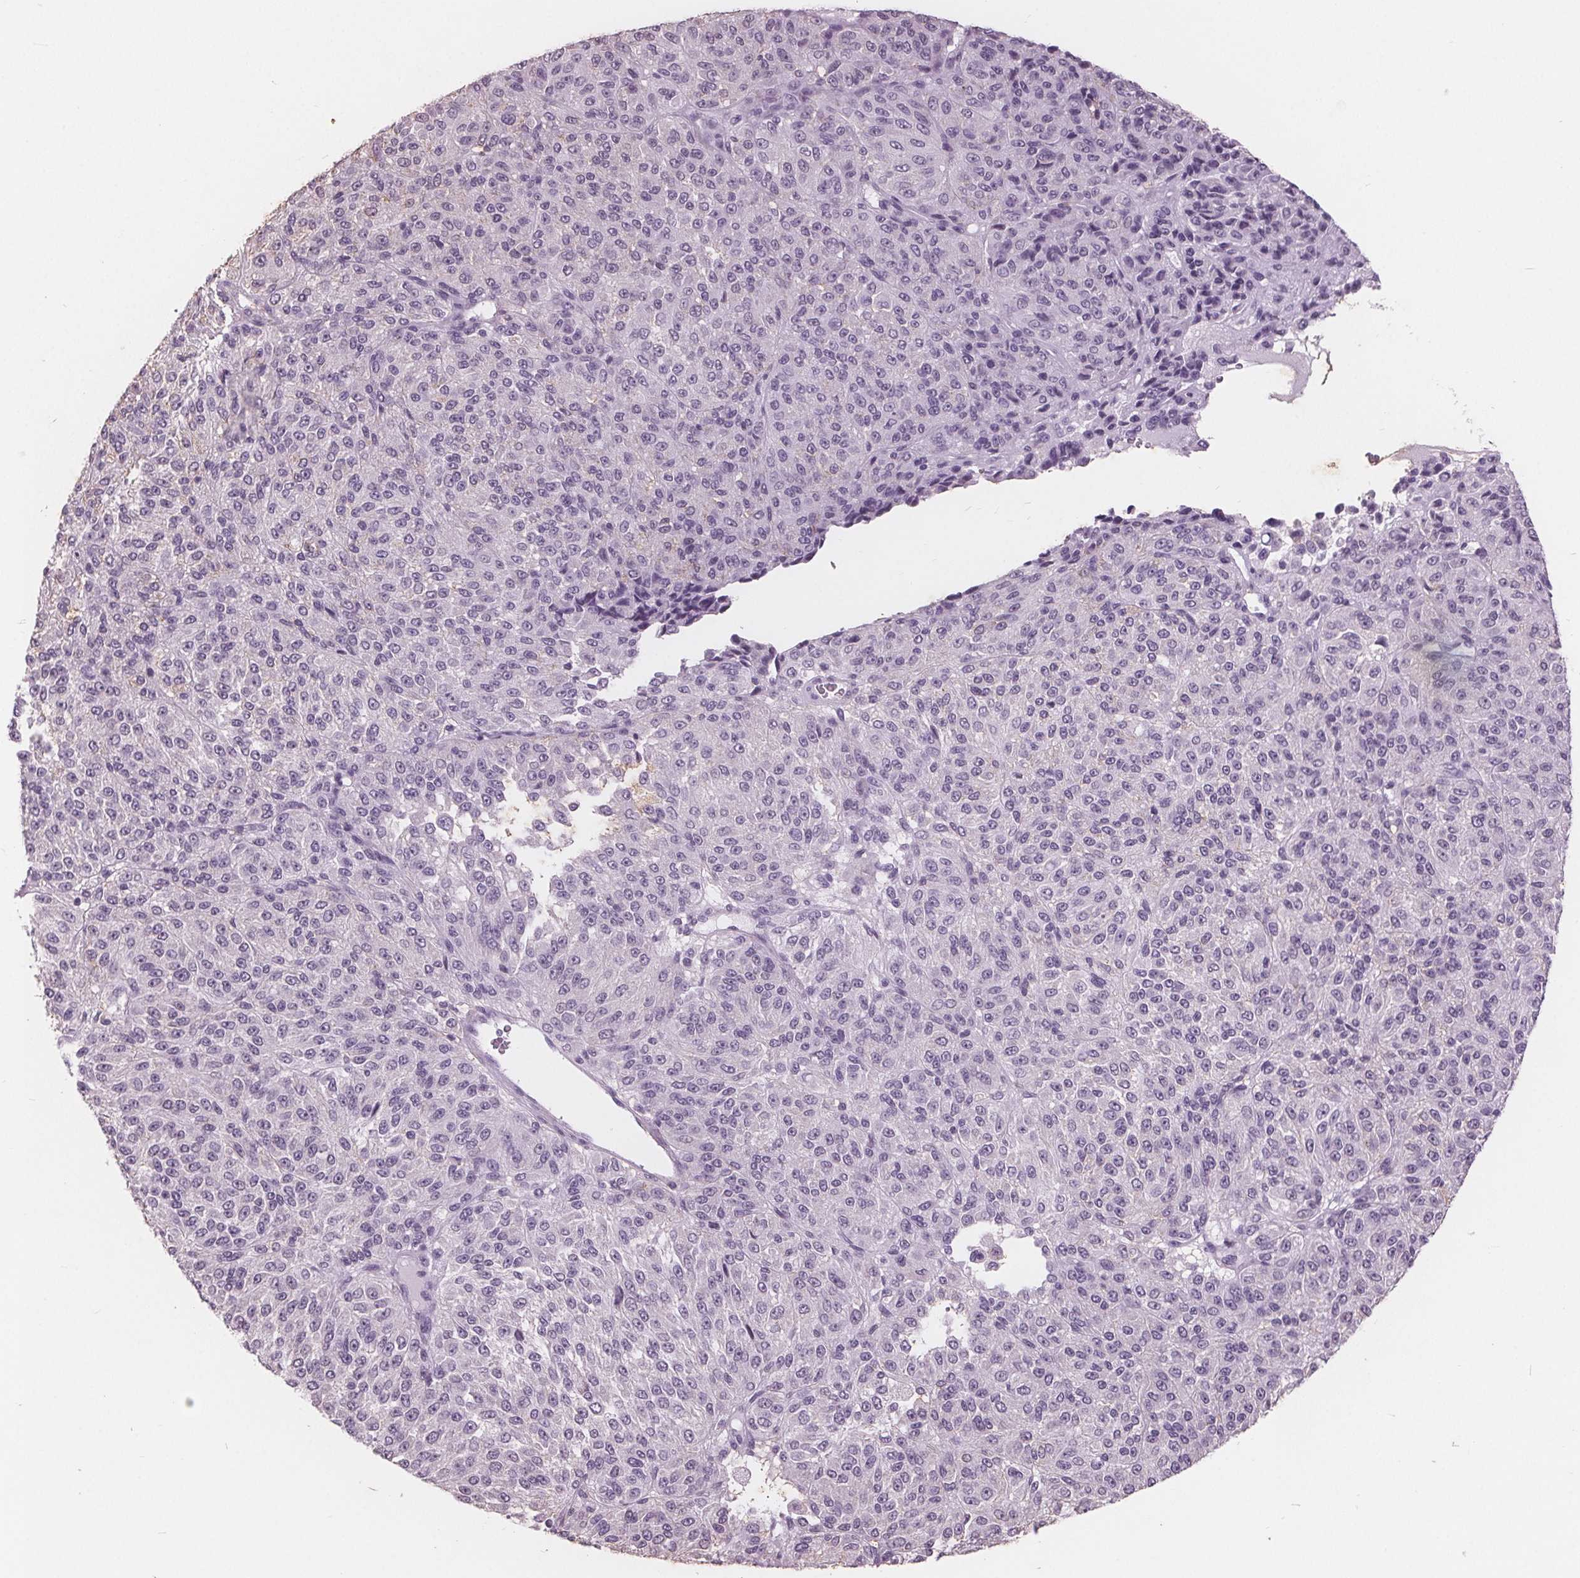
{"staining": {"intensity": "negative", "quantity": "none", "location": "none"}, "tissue": "melanoma", "cell_type": "Tumor cells", "image_type": "cancer", "snomed": [{"axis": "morphology", "description": "Malignant melanoma, Metastatic site"}, {"axis": "topography", "description": "Brain"}], "caption": "A photomicrograph of human malignant melanoma (metastatic site) is negative for staining in tumor cells. The staining is performed using DAB (3,3'-diaminobenzidine) brown chromogen with nuclei counter-stained in using hematoxylin.", "gene": "PTPN14", "patient": {"sex": "female", "age": 56}}